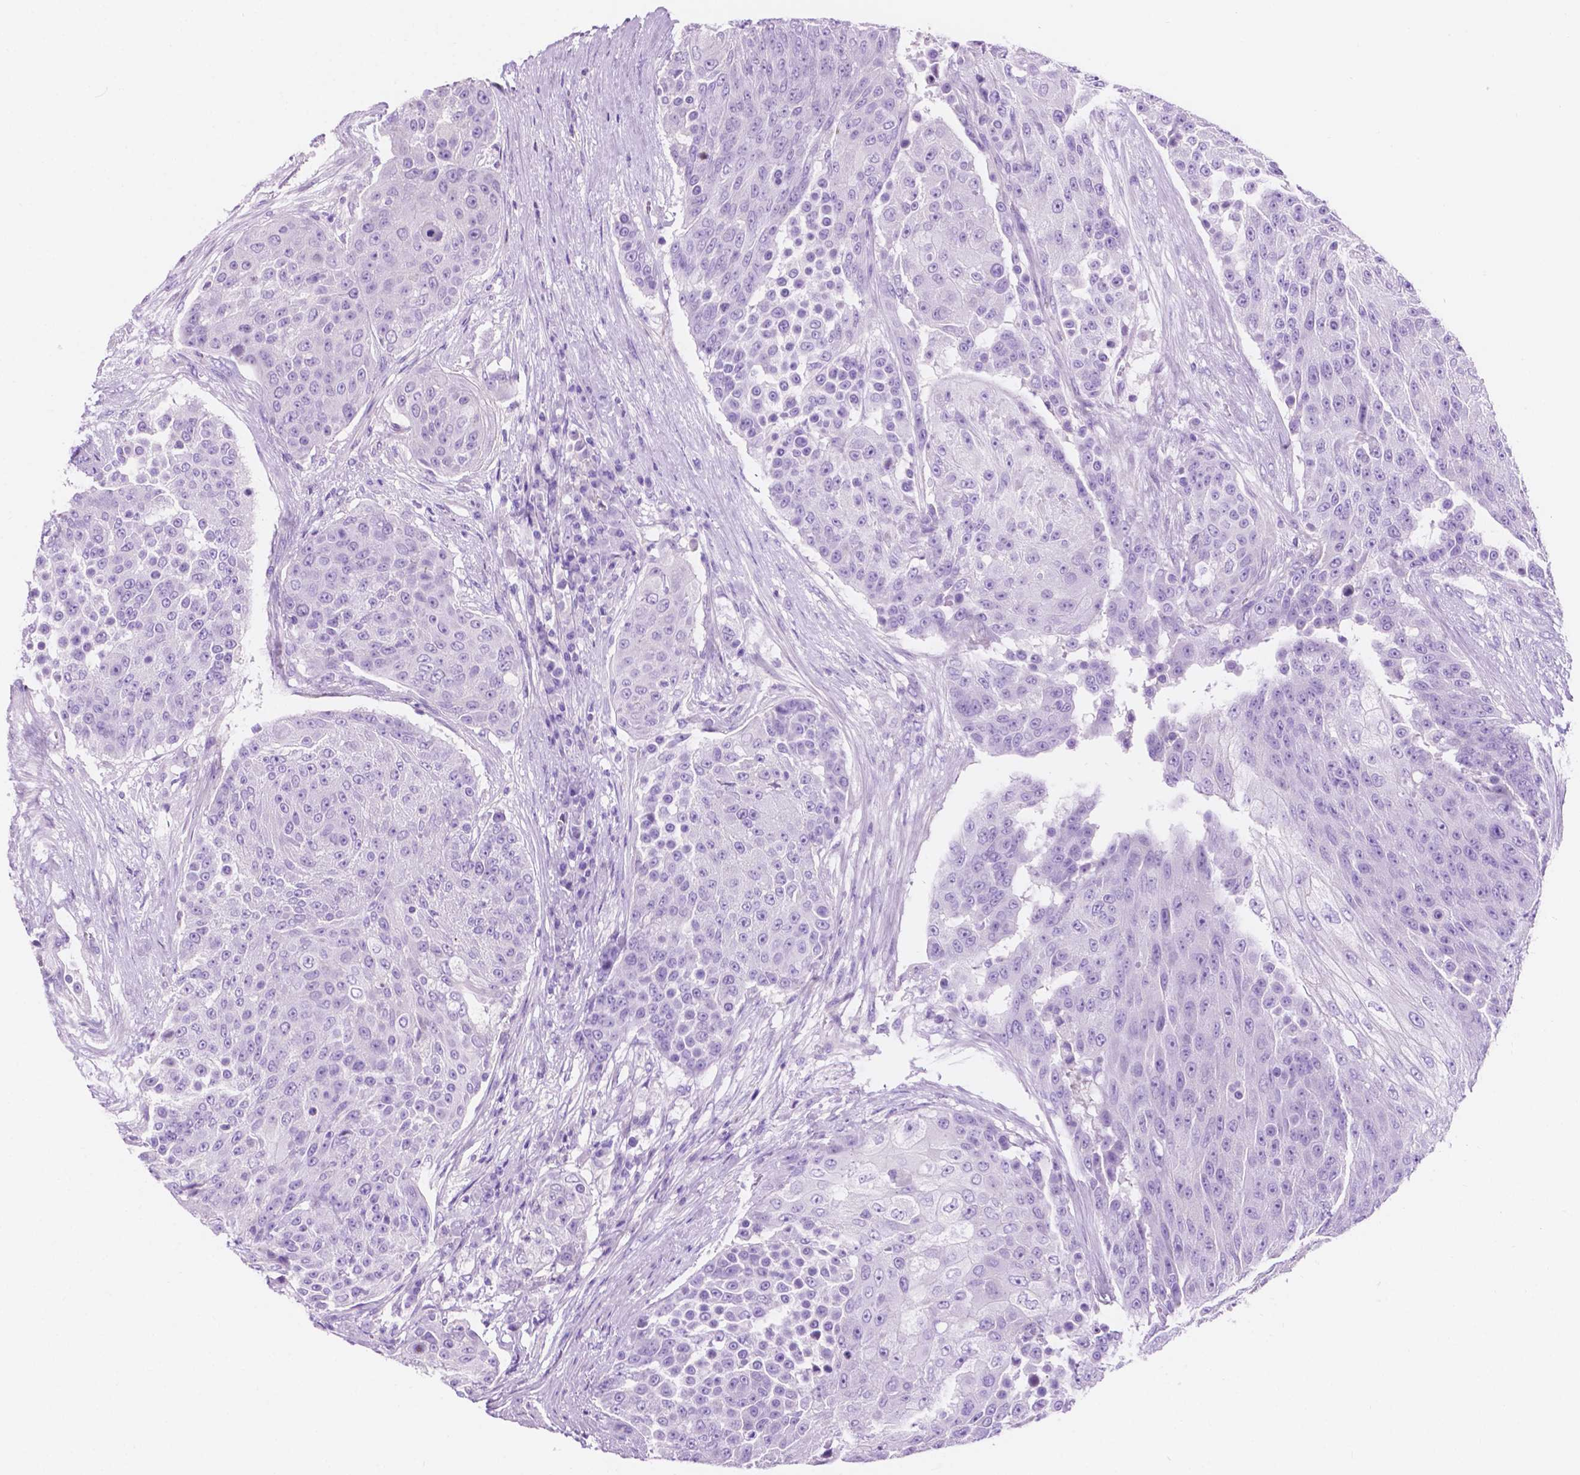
{"staining": {"intensity": "negative", "quantity": "none", "location": "none"}, "tissue": "urothelial cancer", "cell_type": "Tumor cells", "image_type": "cancer", "snomed": [{"axis": "morphology", "description": "Urothelial carcinoma, High grade"}, {"axis": "topography", "description": "Urinary bladder"}], "caption": "Protein analysis of urothelial cancer shows no significant positivity in tumor cells.", "gene": "IGFN1", "patient": {"sex": "female", "age": 63}}